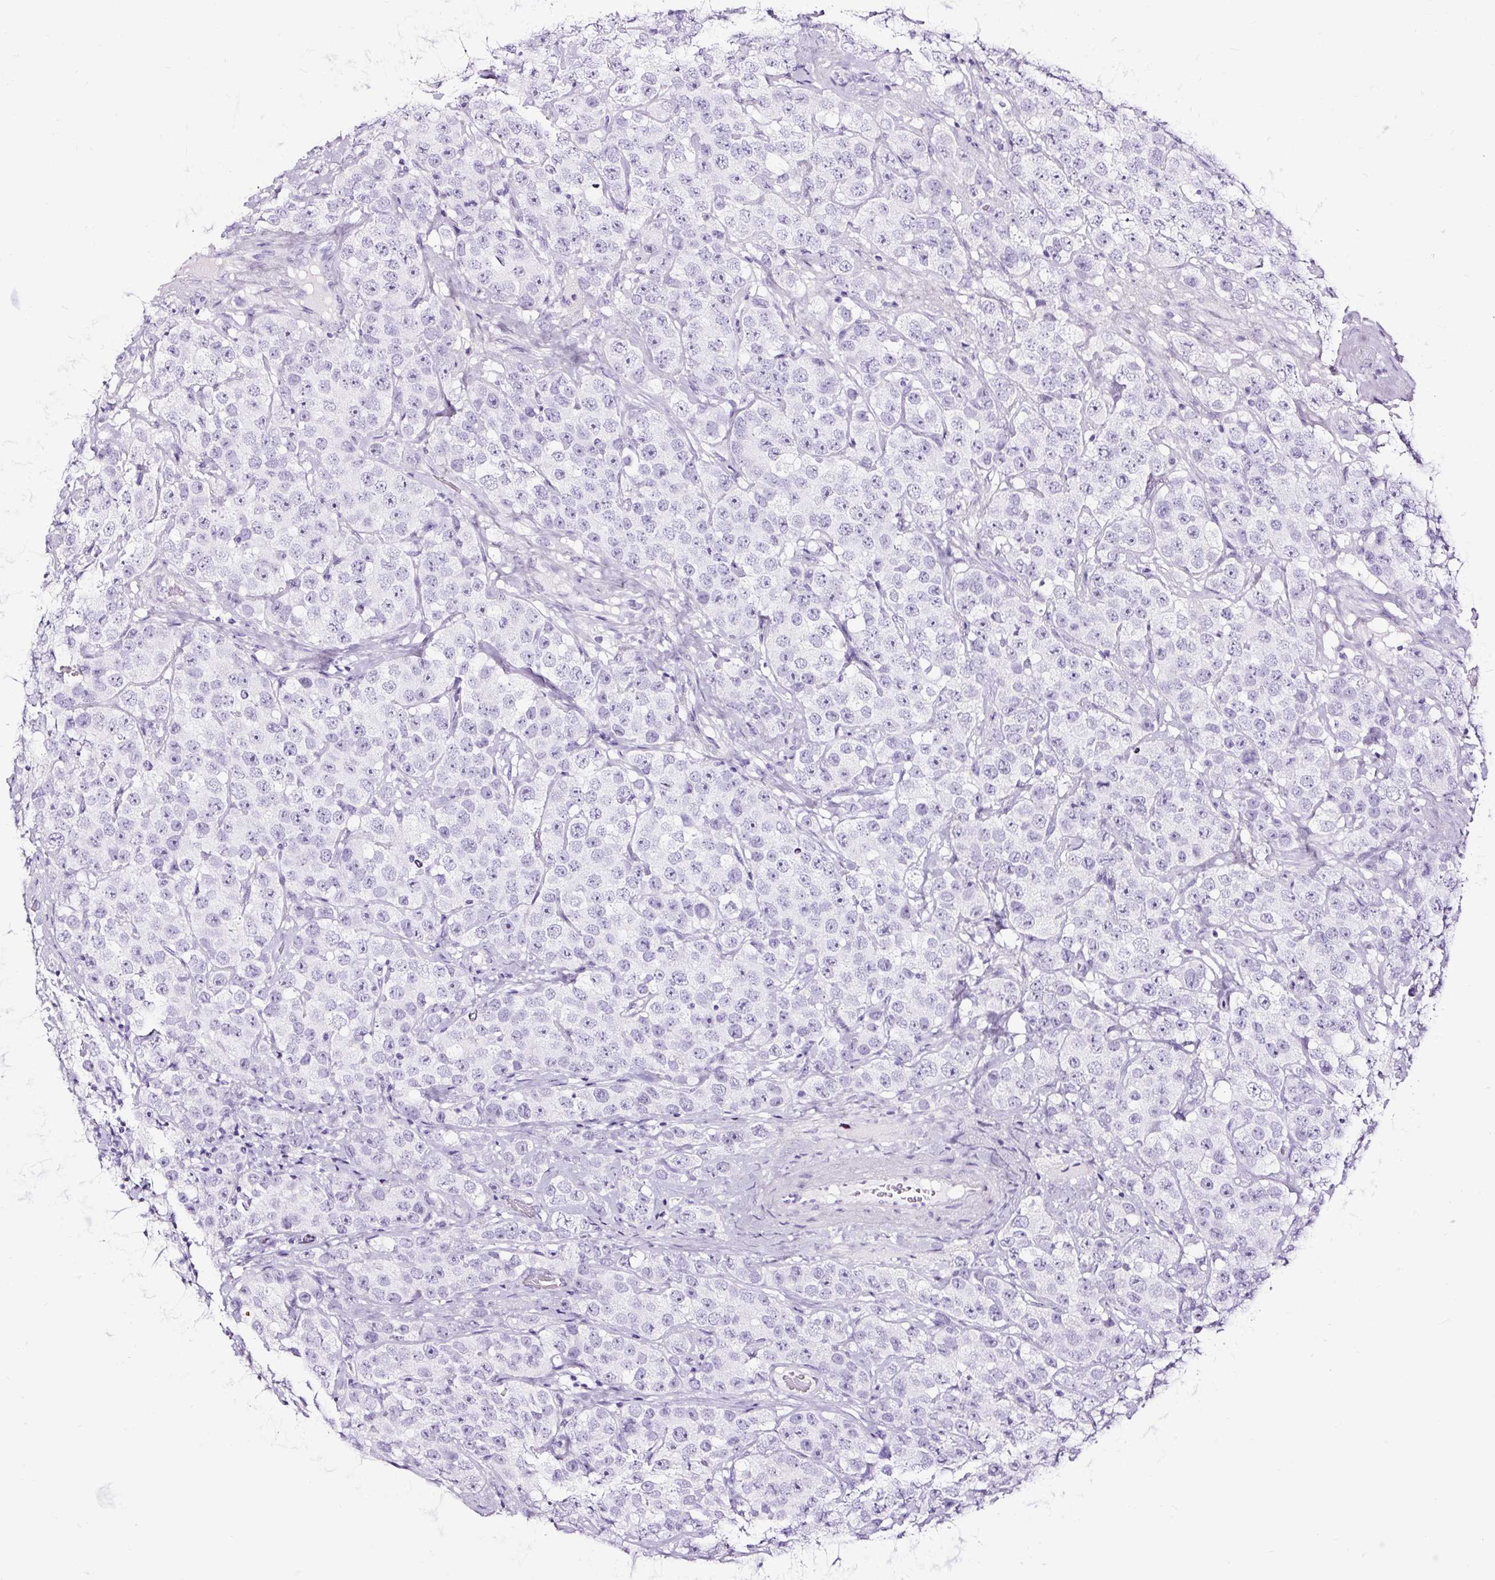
{"staining": {"intensity": "negative", "quantity": "none", "location": "none"}, "tissue": "testis cancer", "cell_type": "Tumor cells", "image_type": "cancer", "snomed": [{"axis": "morphology", "description": "Seminoma, NOS"}, {"axis": "topography", "description": "Testis"}], "caption": "Testis cancer (seminoma) was stained to show a protein in brown. There is no significant staining in tumor cells.", "gene": "NPHS2", "patient": {"sex": "male", "age": 28}}